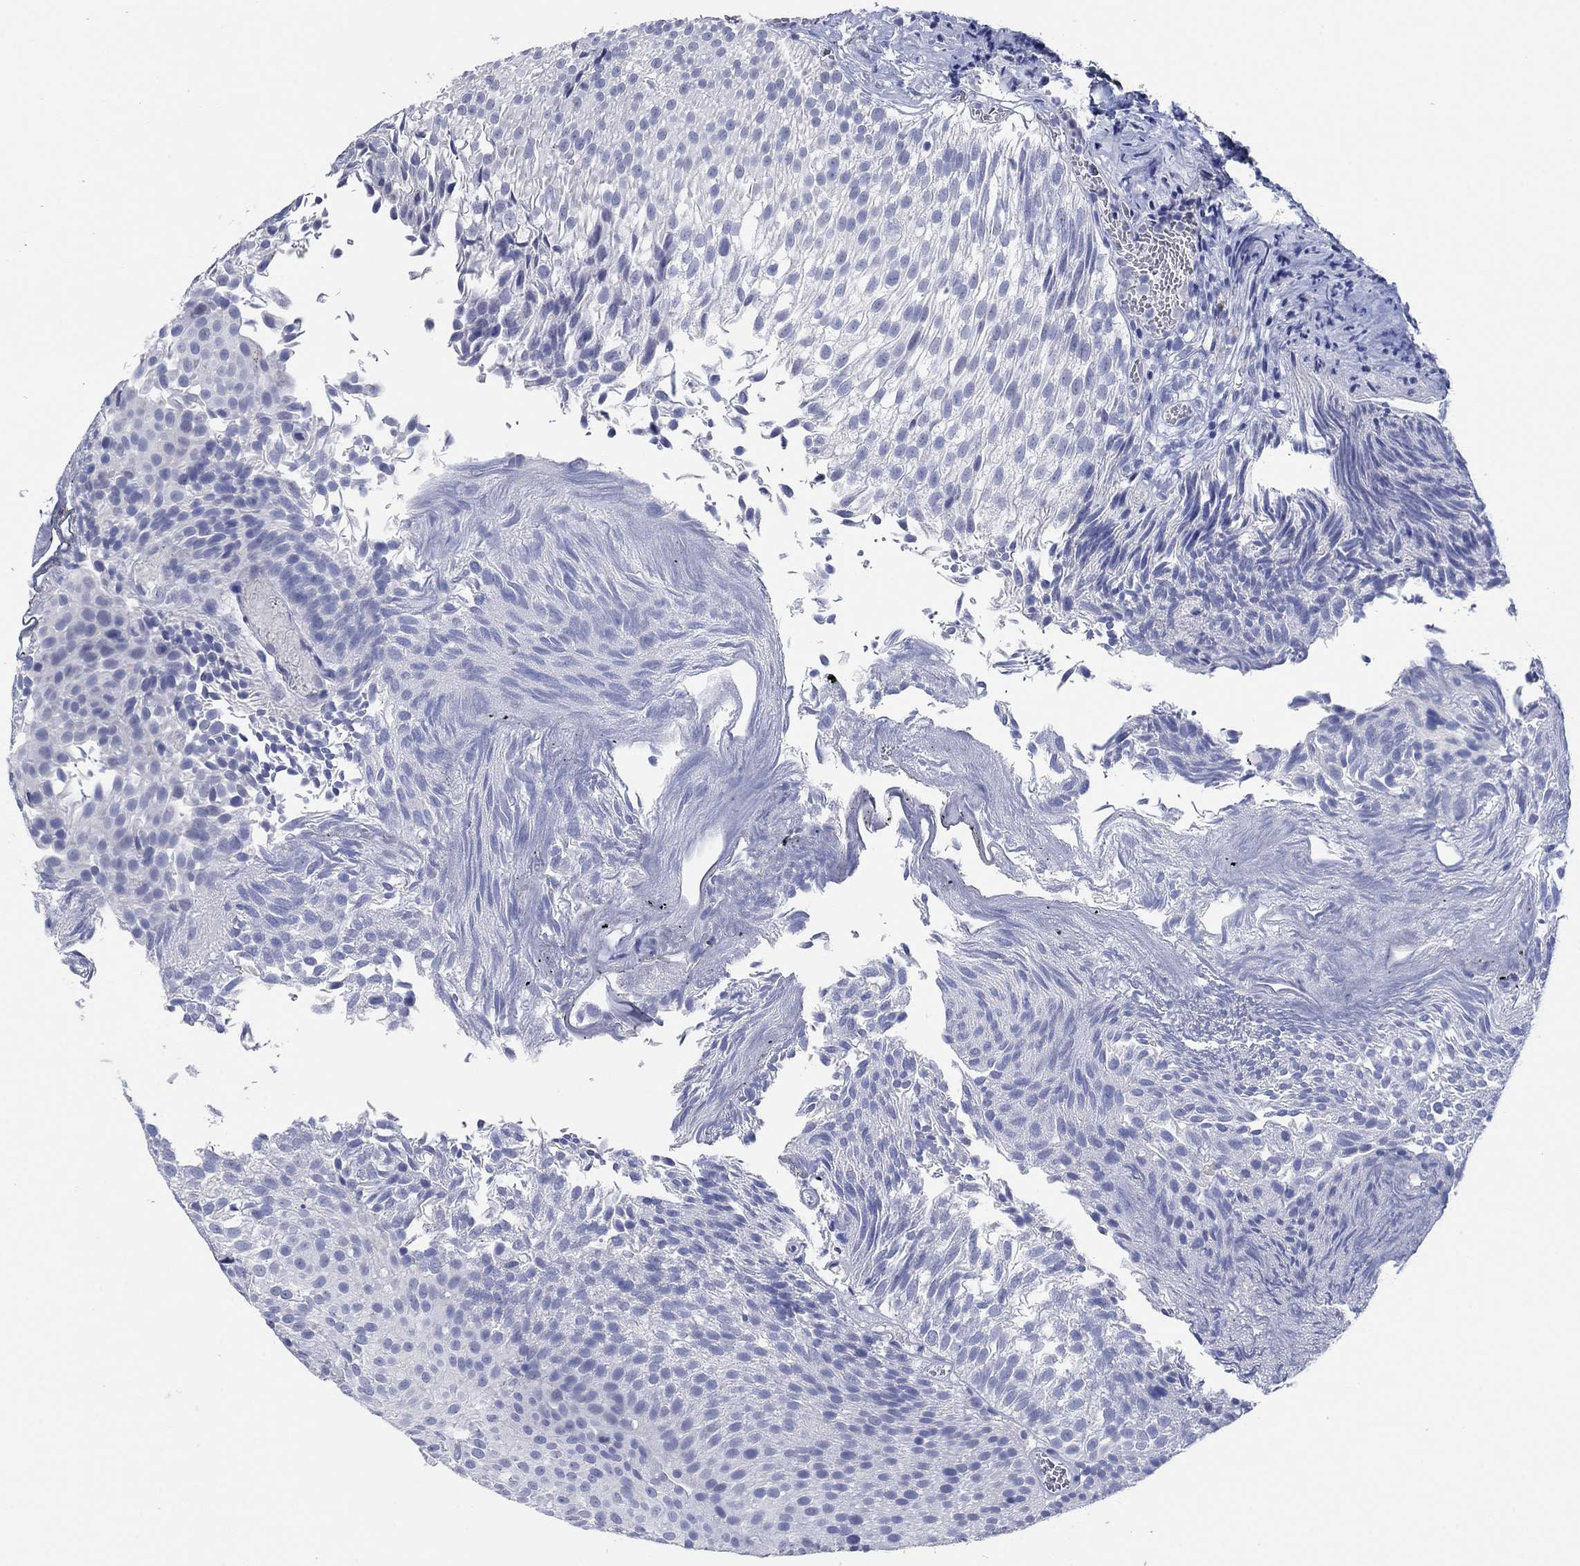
{"staining": {"intensity": "negative", "quantity": "none", "location": "none"}, "tissue": "urothelial cancer", "cell_type": "Tumor cells", "image_type": "cancer", "snomed": [{"axis": "morphology", "description": "Urothelial carcinoma, Low grade"}, {"axis": "topography", "description": "Urinary bladder"}], "caption": "A high-resolution photomicrograph shows immunohistochemistry staining of urothelial cancer, which reveals no significant positivity in tumor cells.", "gene": "POU5F1", "patient": {"sex": "male", "age": 65}}